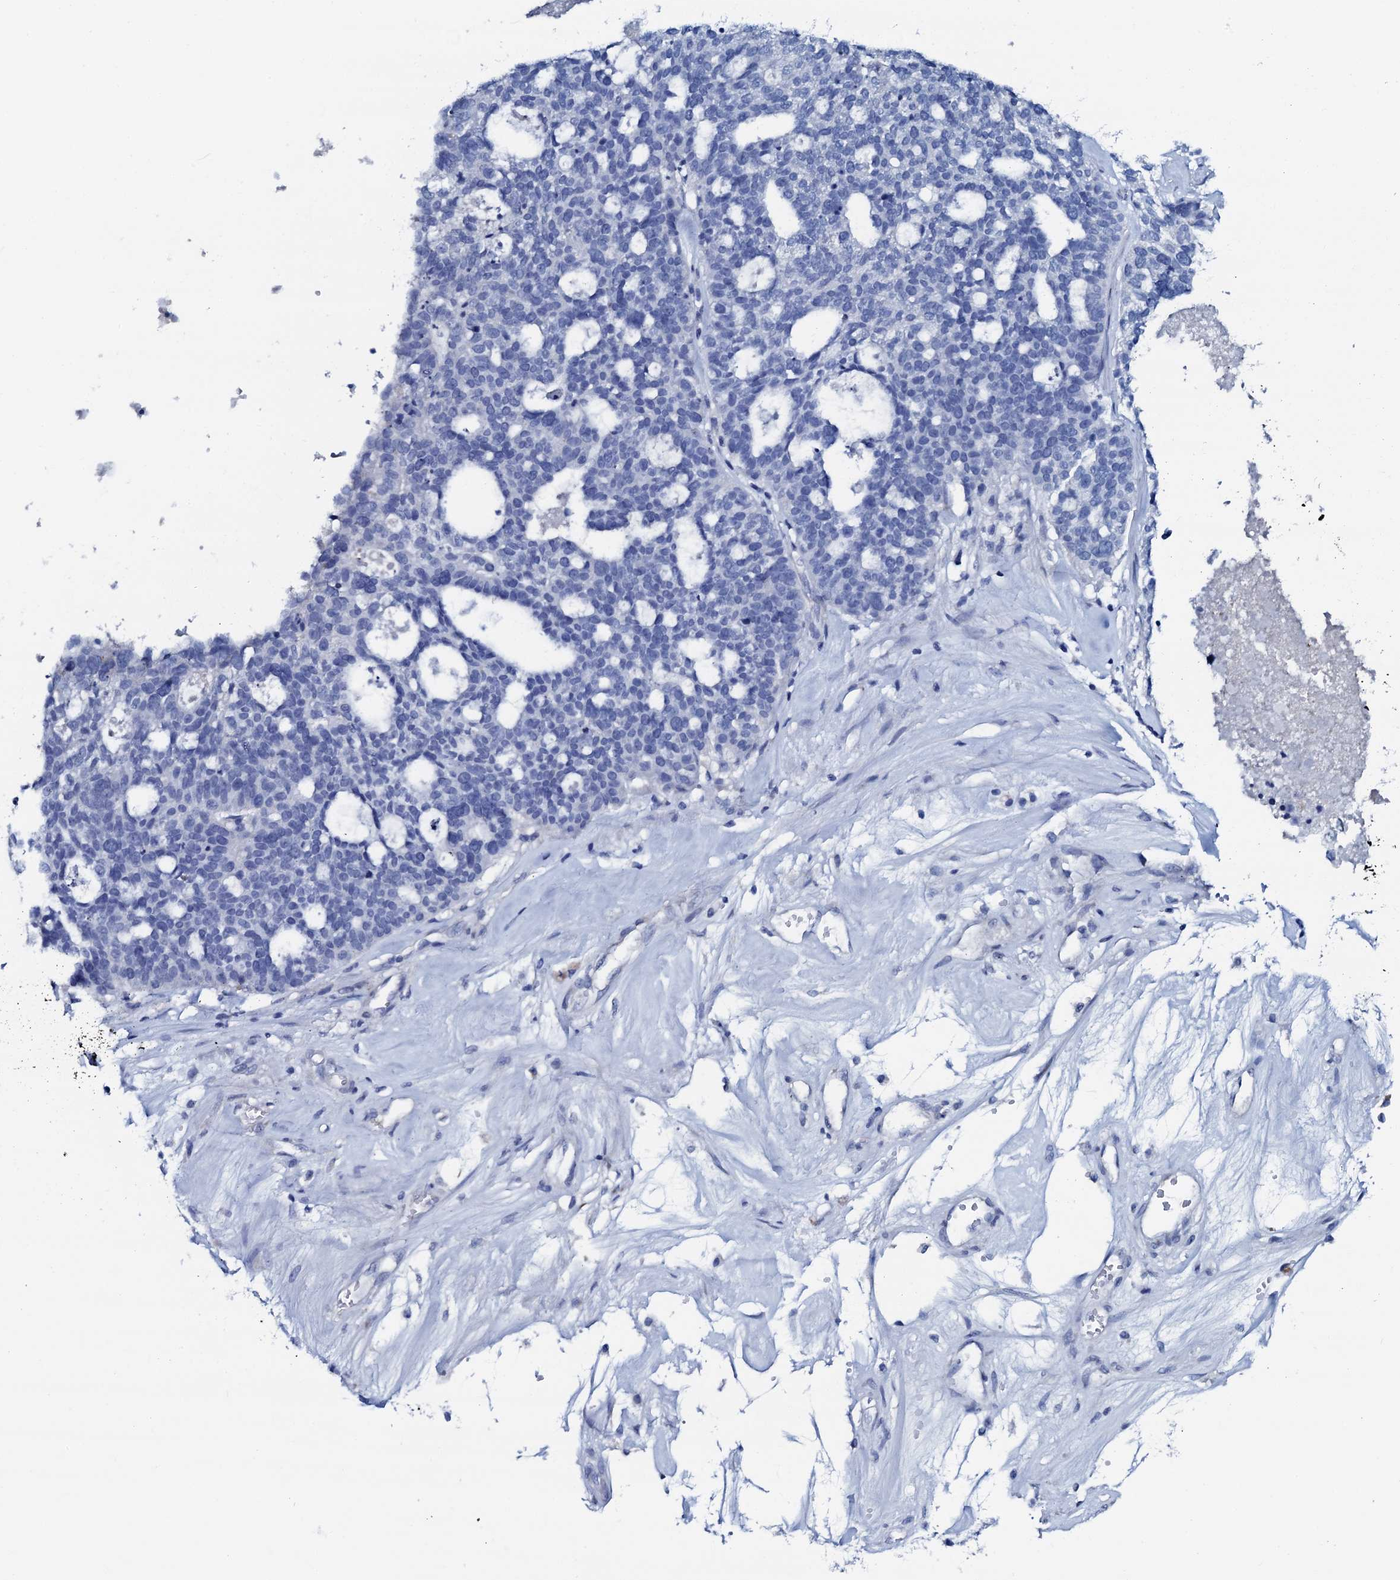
{"staining": {"intensity": "negative", "quantity": "none", "location": "none"}, "tissue": "ovarian cancer", "cell_type": "Tumor cells", "image_type": "cancer", "snomed": [{"axis": "morphology", "description": "Cystadenocarcinoma, serous, NOS"}, {"axis": "topography", "description": "Ovary"}], "caption": "Immunohistochemistry (IHC) of human serous cystadenocarcinoma (ovarian) shows no positivity in tumor cells.", "gene": "AMER2", "patient": {"sex": "female", "age": 59}}